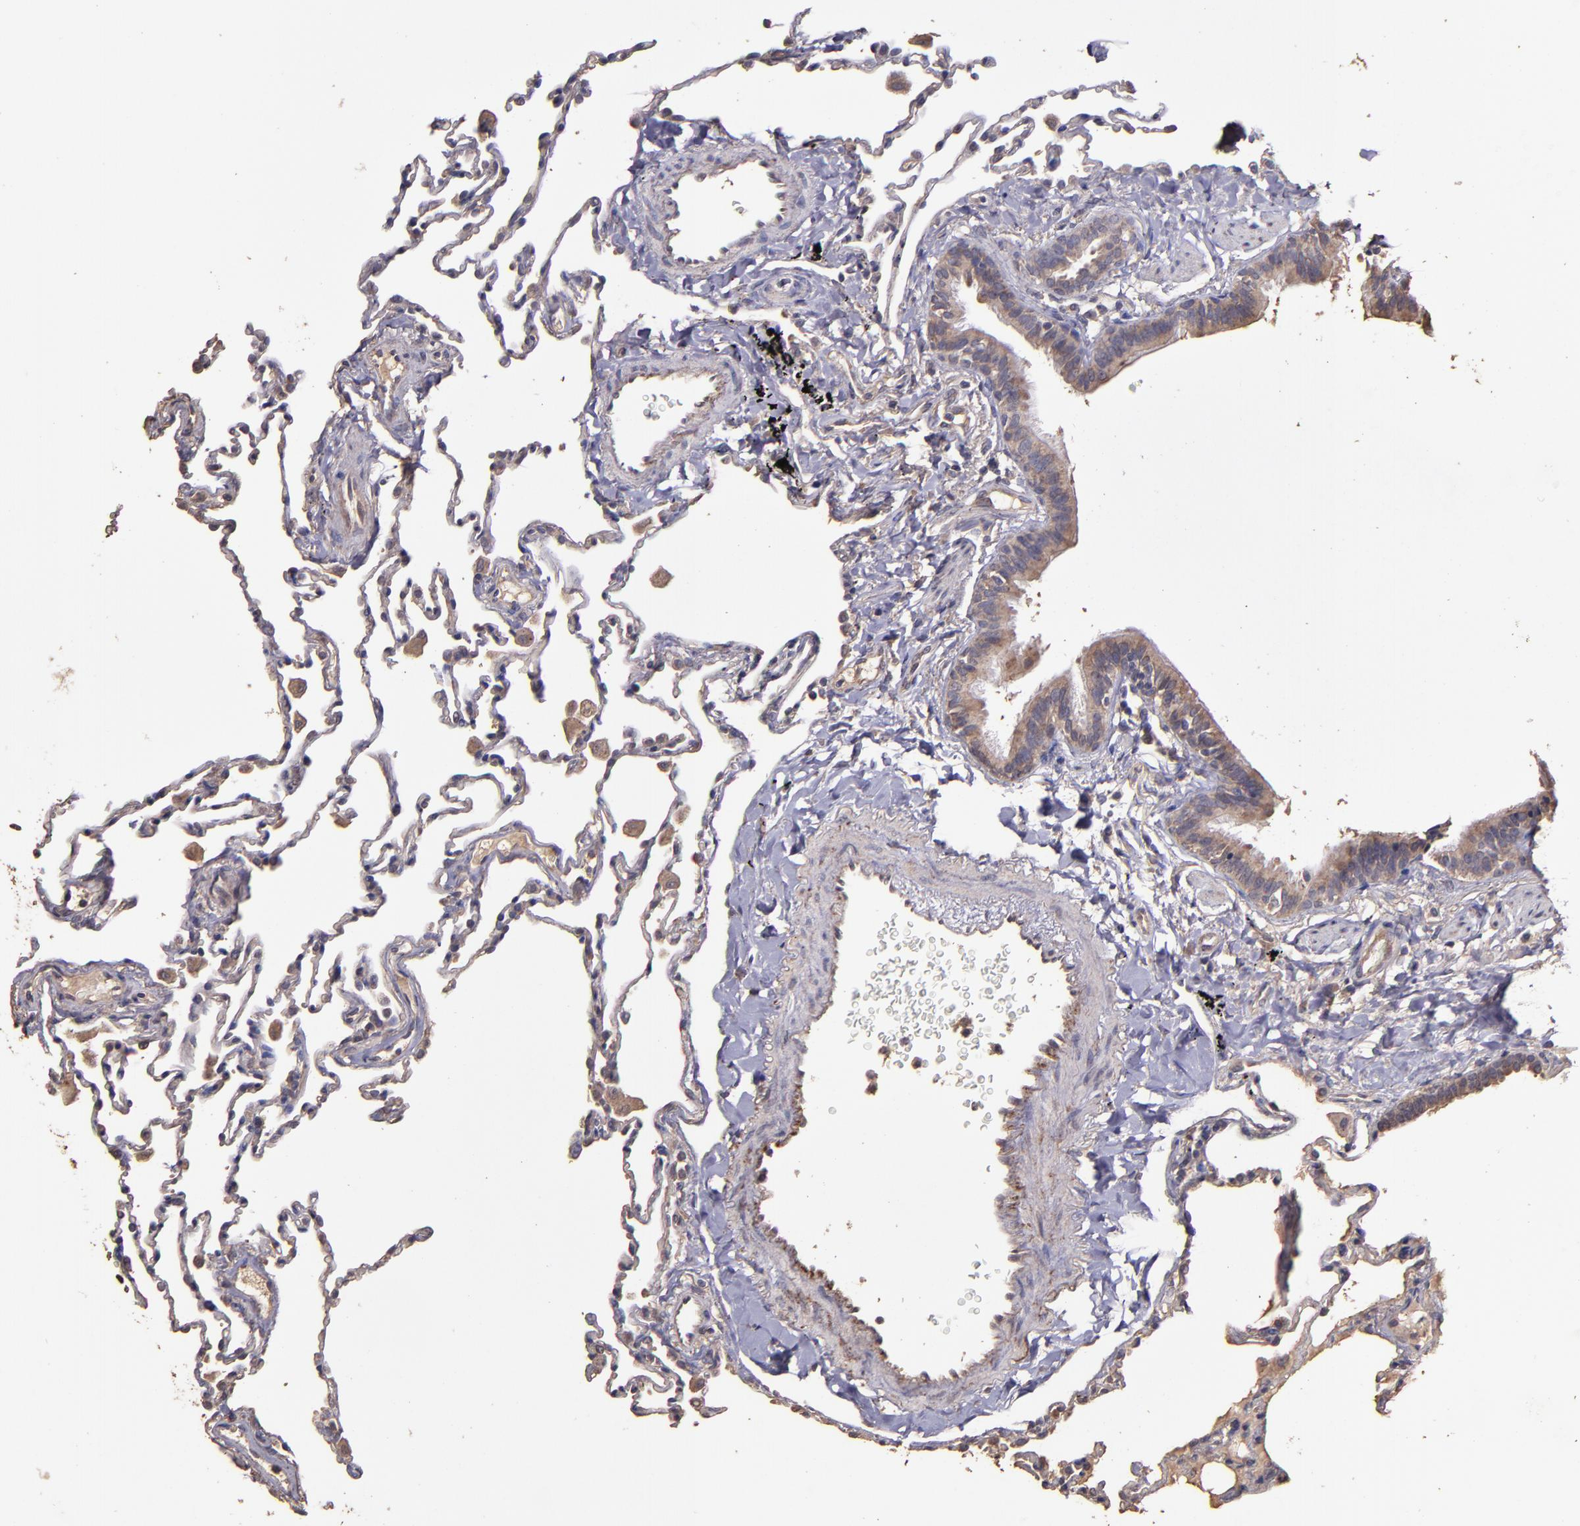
{"staining": {"intensity": "weak", "quantity": "<25%", "location": "cytoplasmic/membranous"}, "tissue": "lung", "cell_type": "Alveolar cells", "image_type": "normal", "snomed": [{"axis": "morphology", "description": "Normal tissue, NOS"}, {"axis": "topography", "description": "Lung"}], "caption": "Immunohistochemistry (IHC) micrograph of benign human lung stained for a protein (brown), which demonstrates no positivity in alveolar cells.", "gene": "HECTD1", "patient": {"sex": "male", "age": 59}}